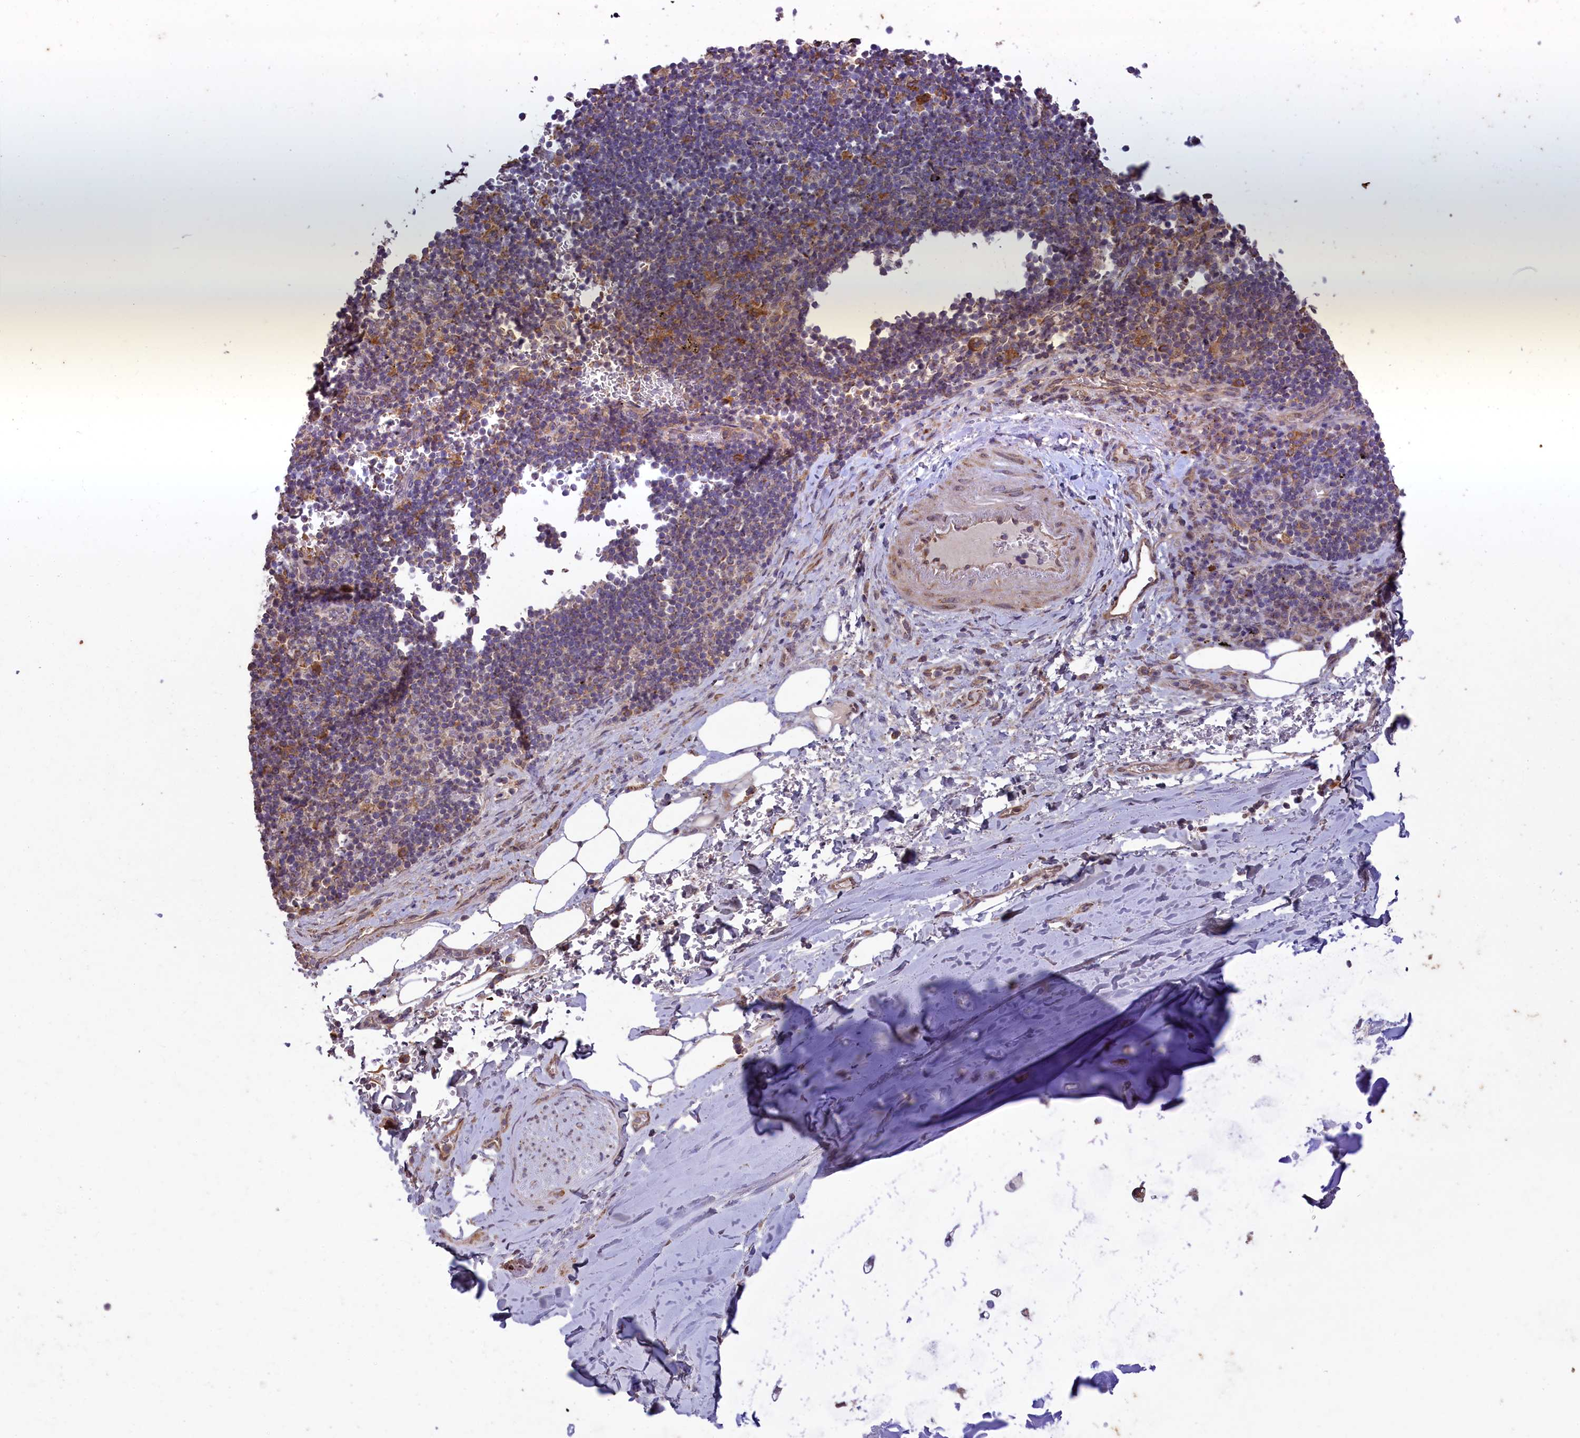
{"staining": {"intensity": "negative", "quantity": "none", "location": "none"}, "tissue": "adipose tissue", "cell_type": "Adipocytes", "image_type": "normal", "snomed": [{"axis": "morphology", "description": "Normal tissue, NOS"}, {"axis": "topography", "description": "Lymph node"}, {"axis": "topography", "description": "Cartilage tissue"}, {"axis": "topography", "description": "Bronchus"}], "caption": "Histopathology image shows no protein expression in adipocytes of benign adipose tissue.", "gene": "ACAD8", "patient": {"sex": "male", "age": 63}}